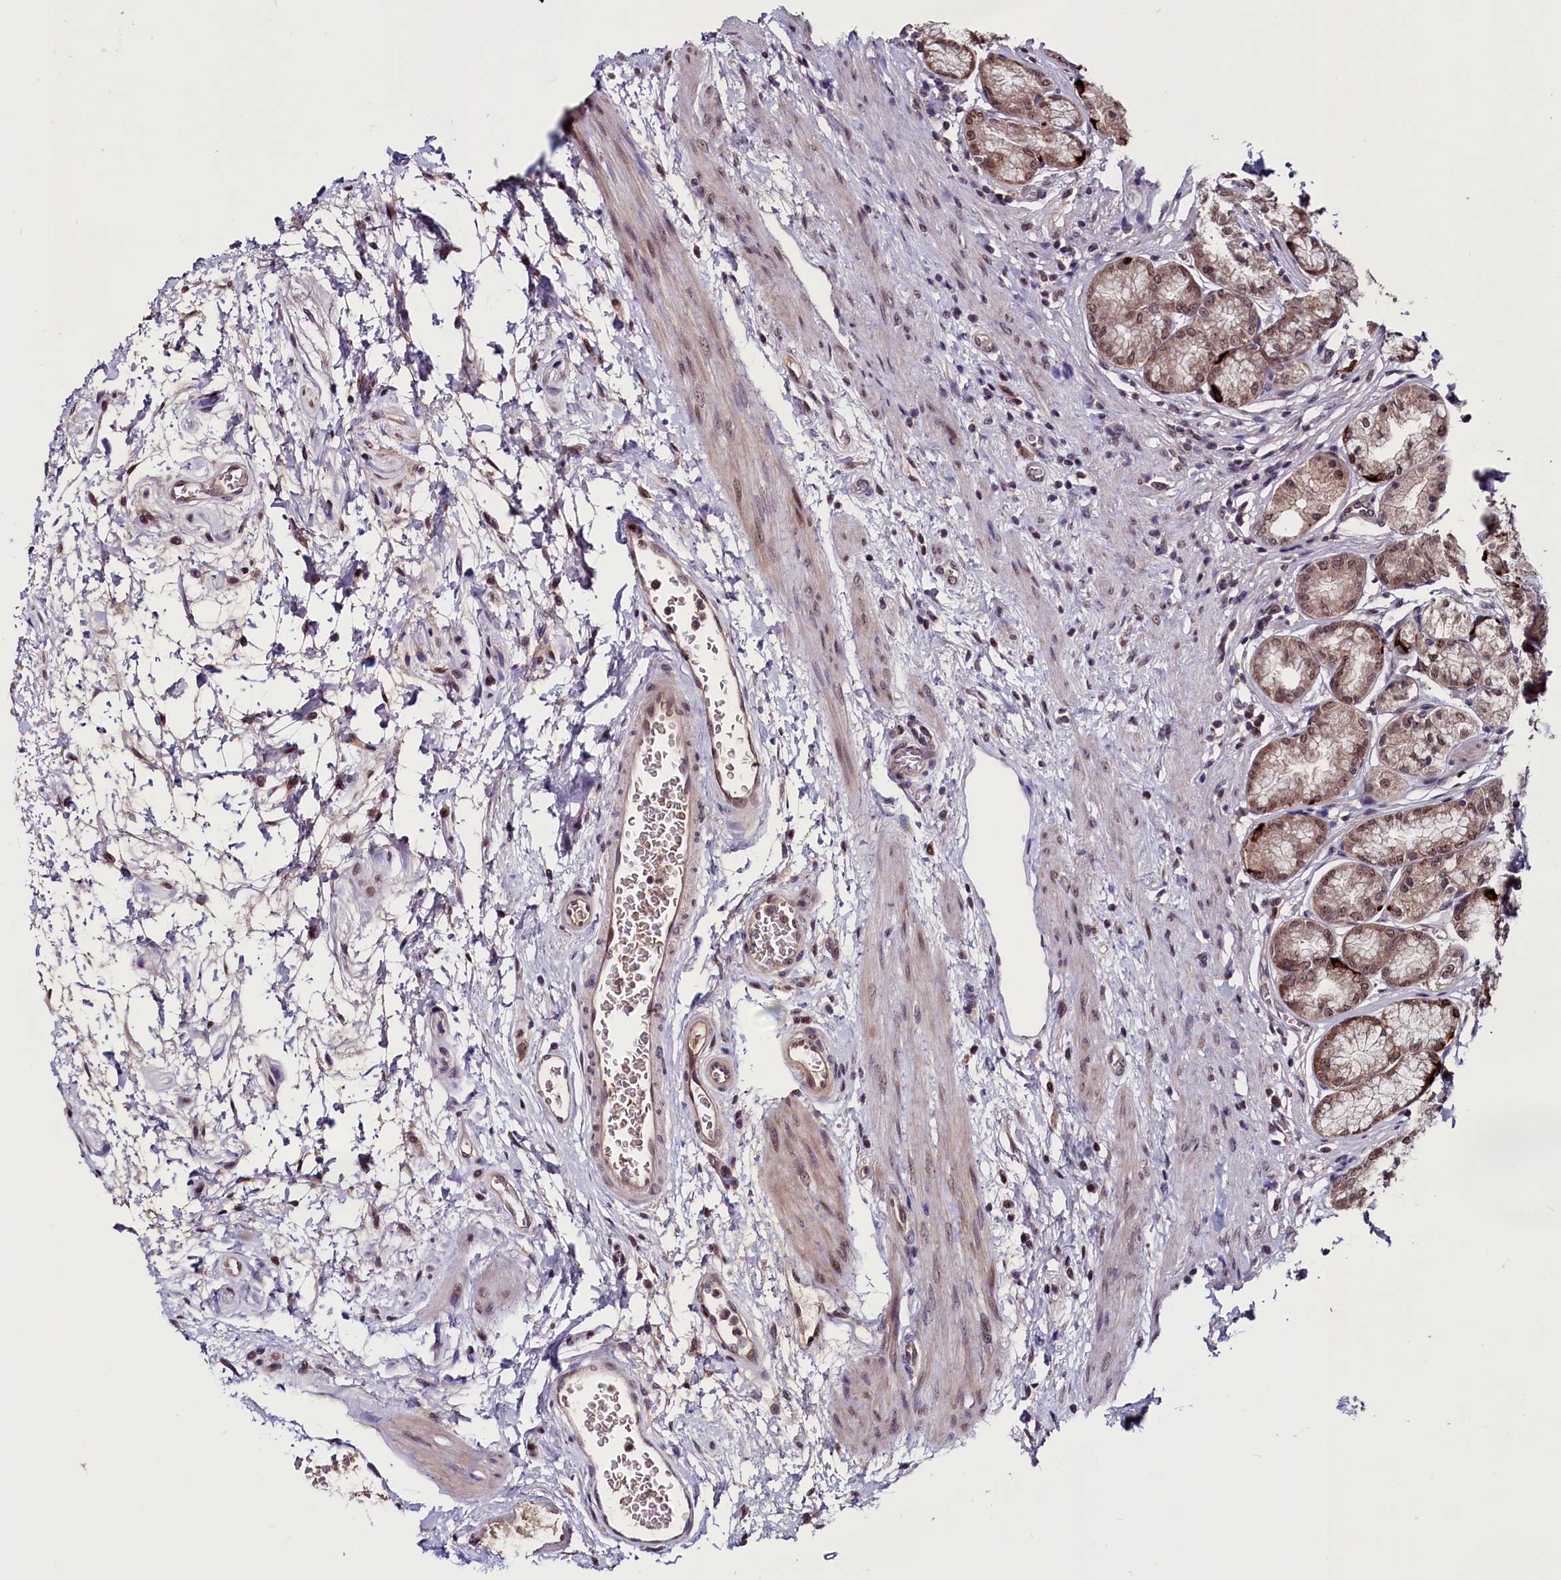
{"staining": {"intensity": "strong", "quantity": "25%-75%", "location": "cytoplasmic/membranous,nuclear"}, "tissue": "stomach", "cell_type": "Glandular cells", "image_type": "normal", "snomed": [{"axis": "morphology", "description": "Normal tissue, NOS"}, {"axis": "morphology", "description": "Adenocarcinoma, NOS"}, {"axis": "morphology", "description": "Adenocarcinoma, High grade"}, {"axis": "topography", "description": "Stomach, upper"}, {"axis": "topography", "description": "Stomach"}], "caption": "Immunohistochemical staining of benign stomach reveals strong cytoplasmic/membranous,nuclear protein staining in approximately 25%-75% of glandular cells. Nuclei are stained in blue.", "gene": "RNMT", "patient": {"sex": "female", "age": 65}}